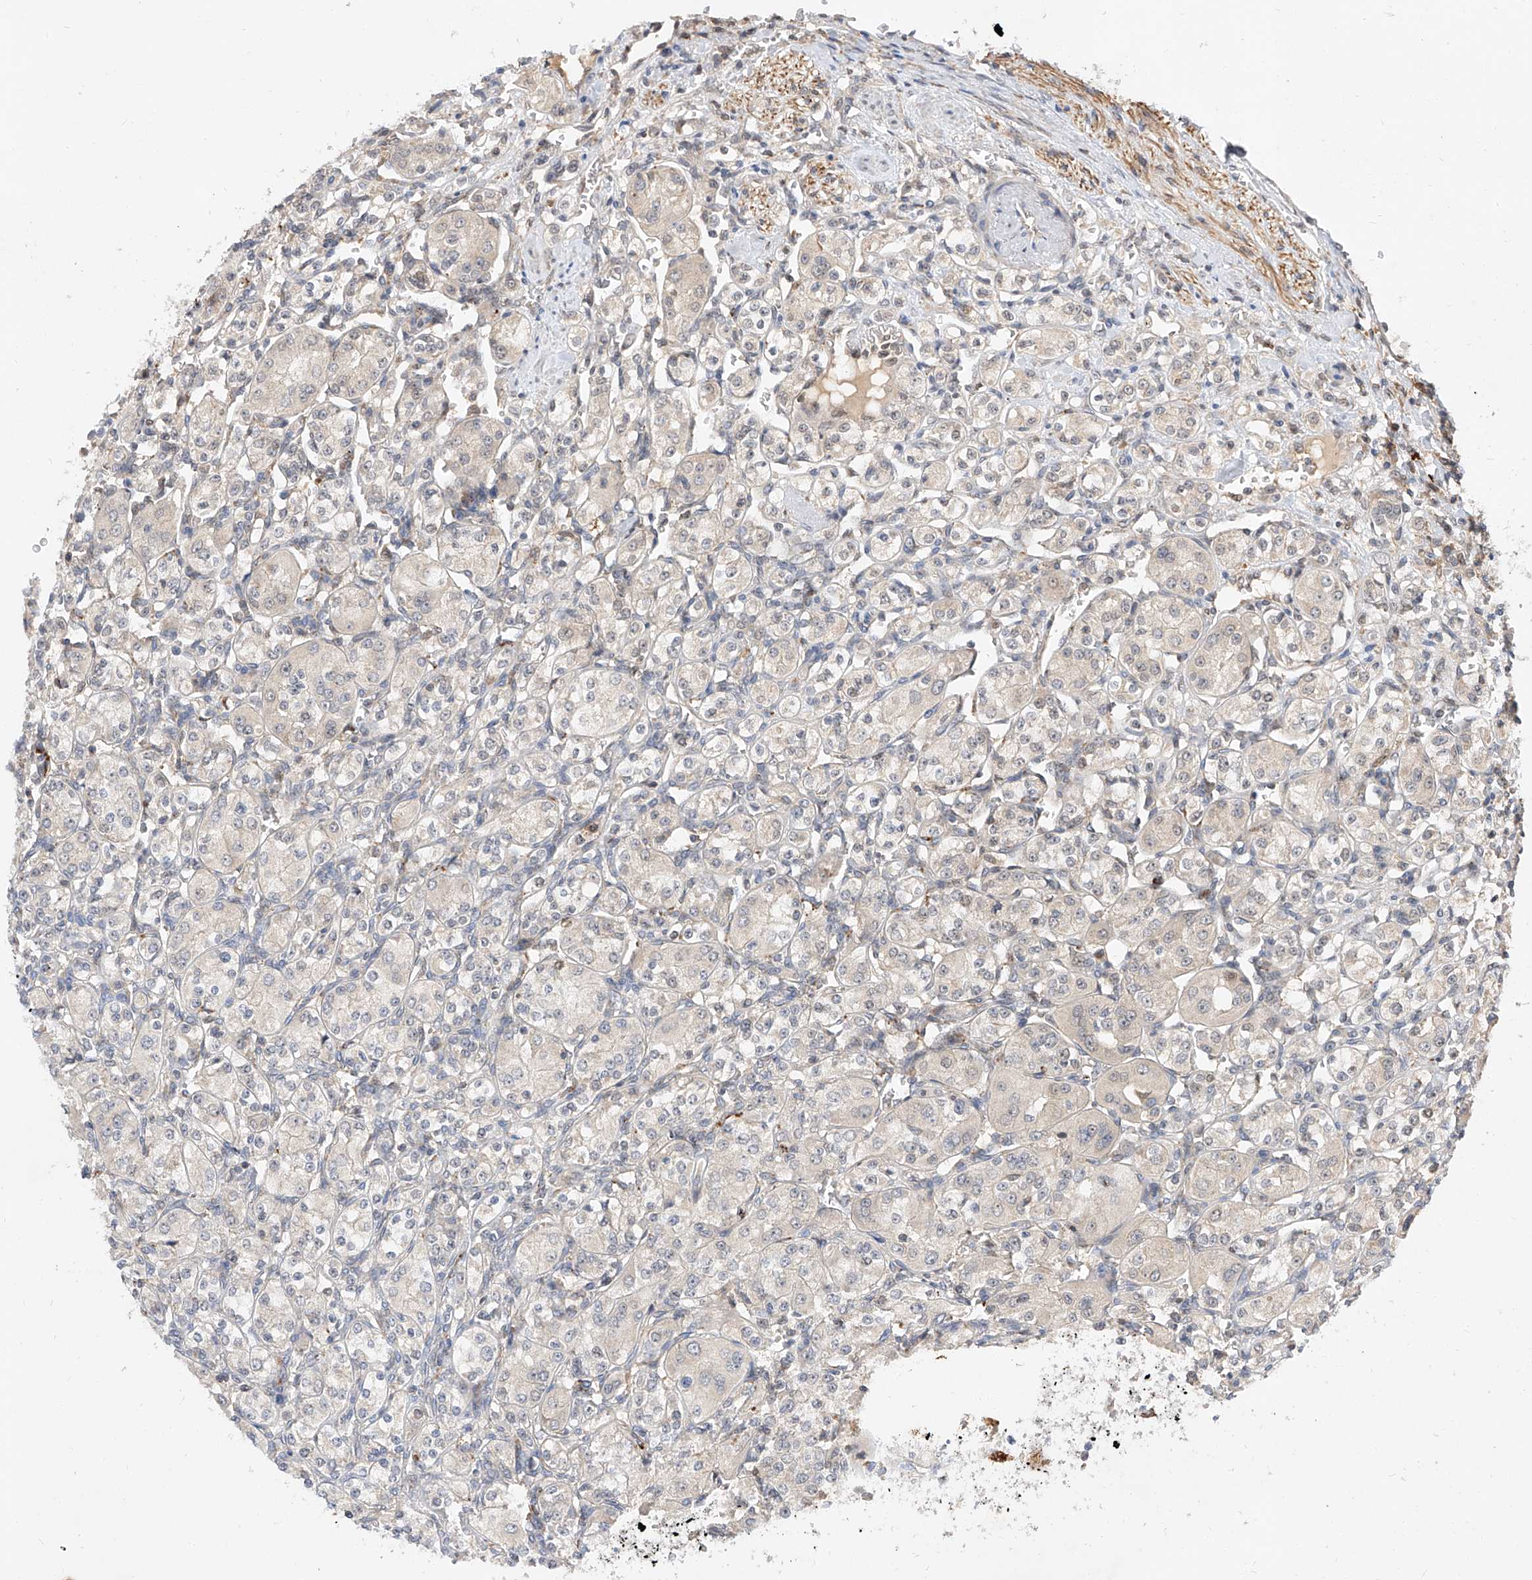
{"staining": {"intensity": "negative", "quantity": "none", "location": "none"}, "tissue": "renal cancer", "cell_type": "Tumor cells", "image_type": "cancer", "snomed": [{"axis": "morphology", "description": "Adenocarcinoma, NOS"}, {"axis": "topography", "description": "Kidney"}], "caption": "Photomicrograph shows no protein staining in tumor cells of renal cancer tissue.", "gene": "DIRAS3", "patient": {"sex": "male", "age": 77}}